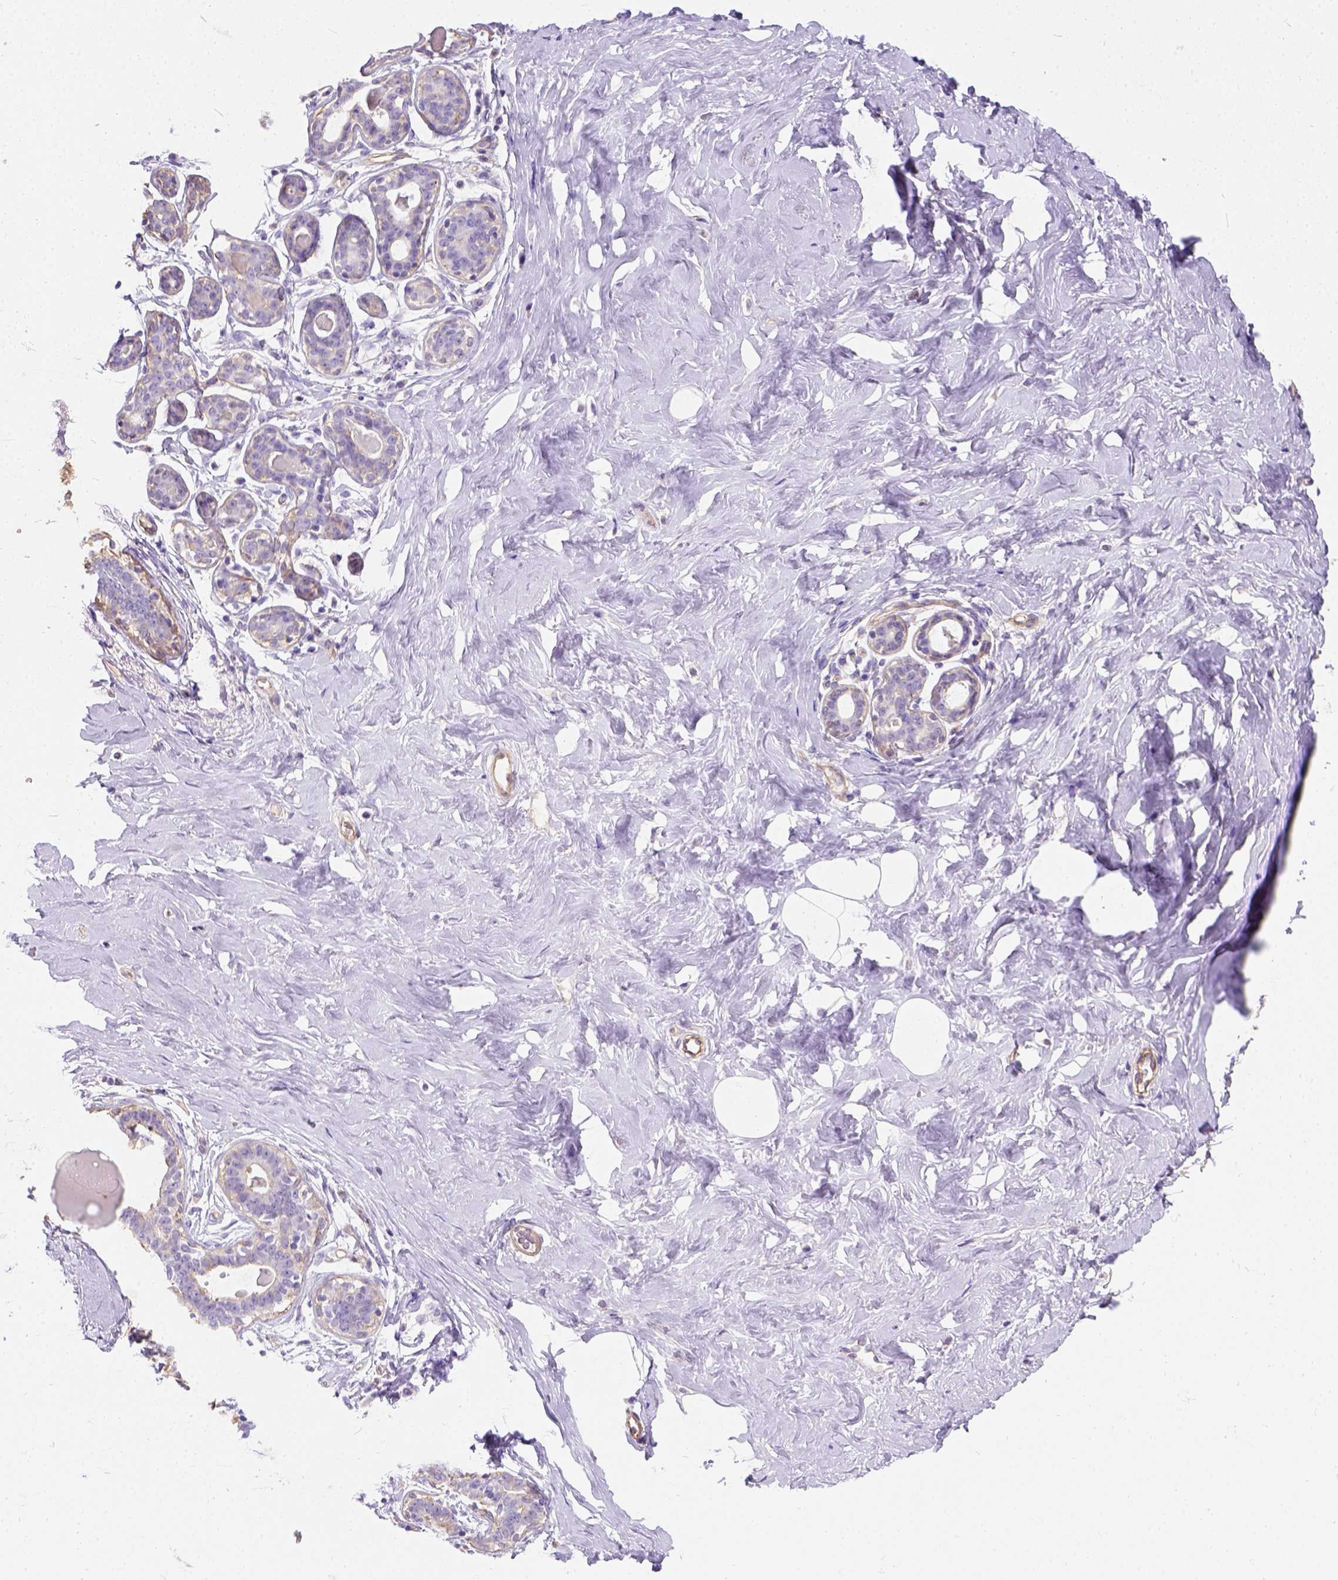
{"staining": {"intensity": "weak", "quantity": ">75%", "location": "cytoplasmic/membranous"}, "tissue": "breast", "cell_type": "Adipocytes", "image_type": "normal", "snomed": [{"axis": "morphology", "description": "Normal tissue, NOS"}, {"axis": "topography", "description": "Skin"}, {"axis": "topography", "description": "Breast"}], "caption": "This photomicrograph reveals IHC staining of benign human breast, with low weak cytoplasmic/membranous staining in approximately >75% of adipocytes.", "gene": "PHF7", "patient": {"sex": "female", "age": 43}}